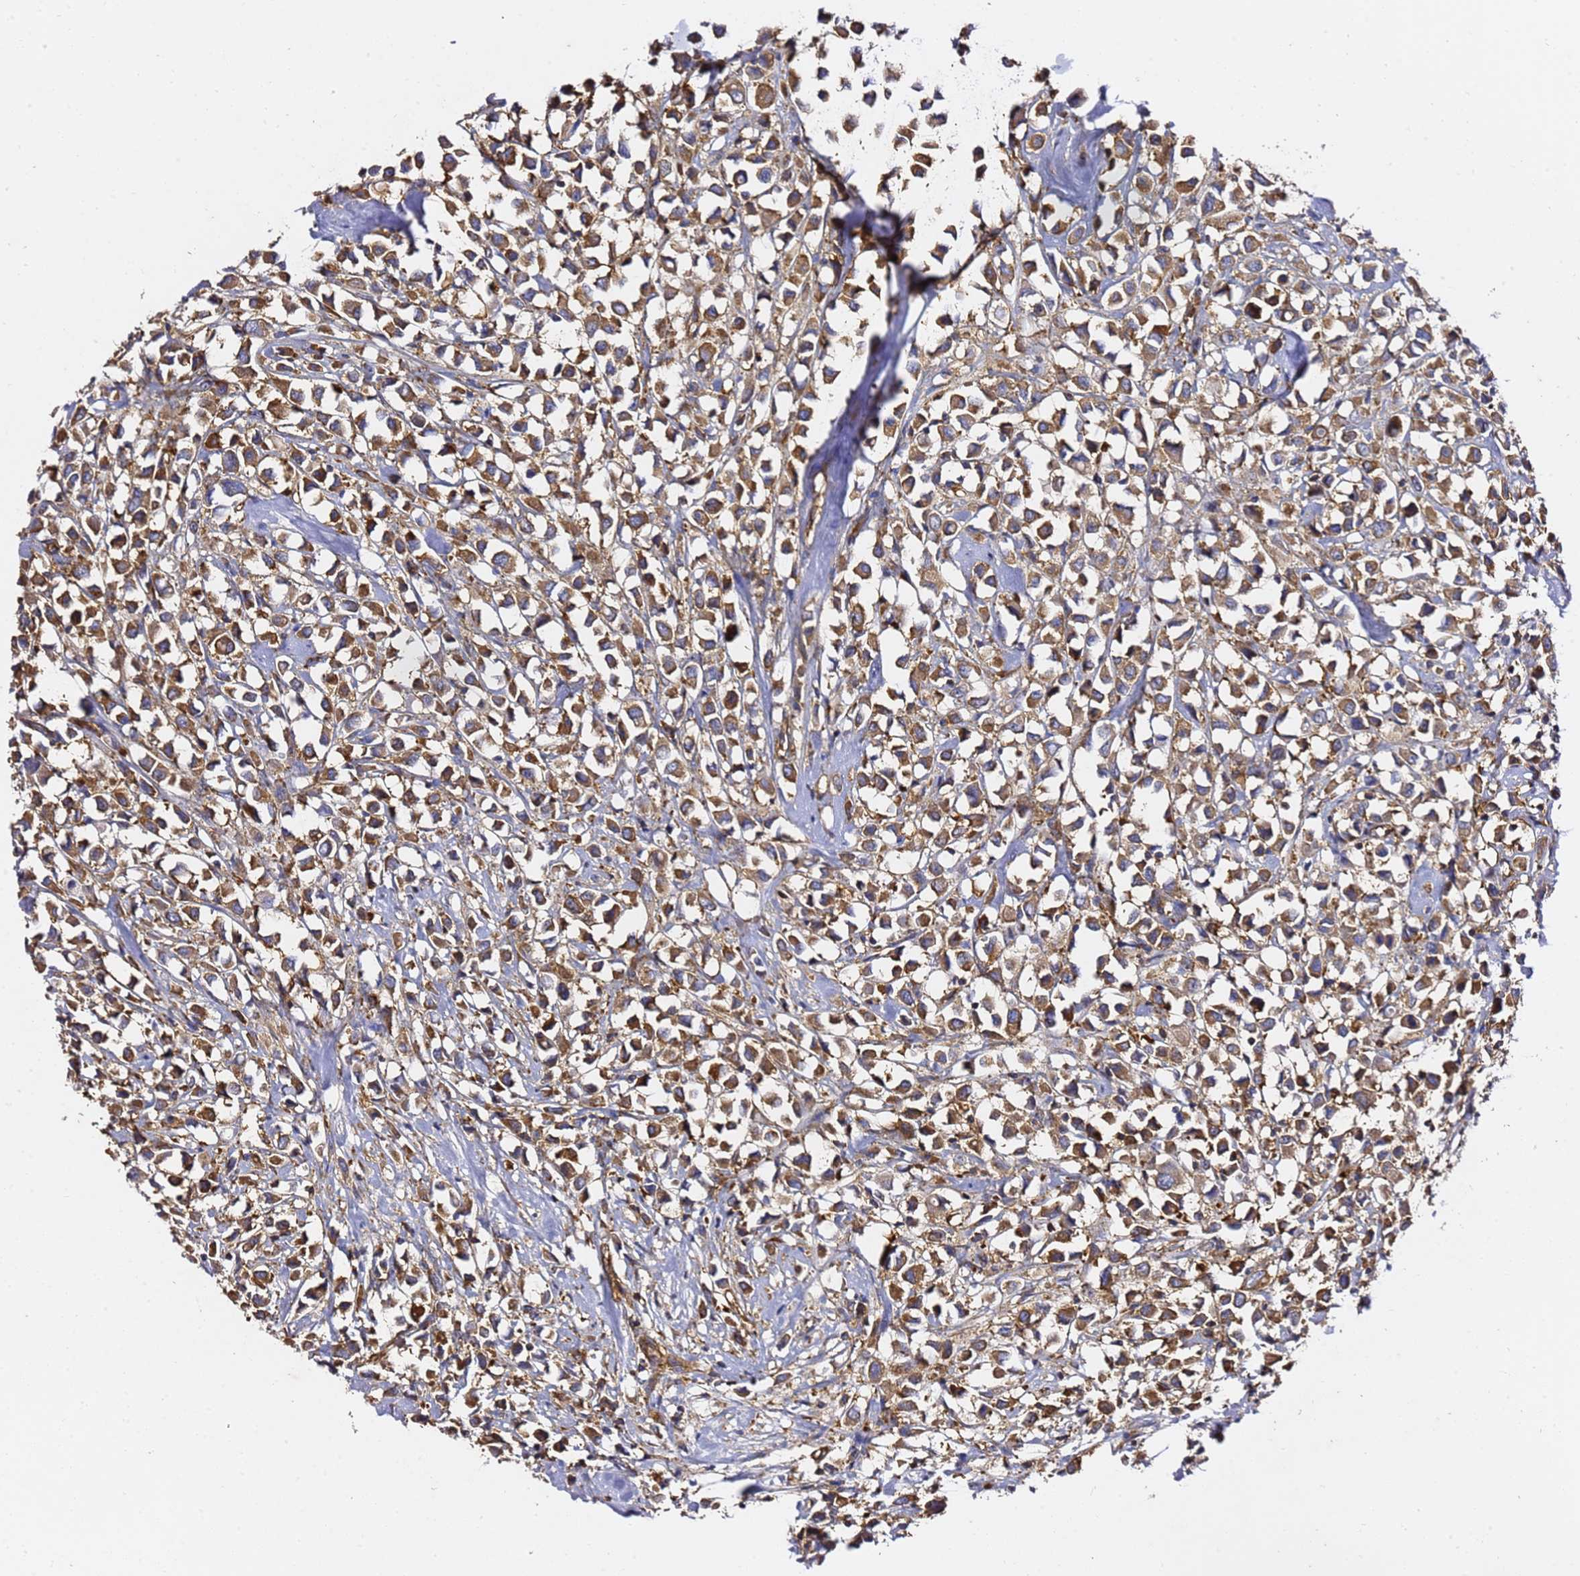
{"staining": {"intensity": "strong", "quantity": ">75%", "location": "cytoplasmic/membranous"}, "tissue": "breast cancer", "cell_type": "Tumor cells", "image_type": "cancer", "snomed": [{"axis": "morphology", "description": "Duct carcinoma"}, {"axis": "topography", "description": "Breast"}], "caption": "A photomicrograph showing strong cytoplasmic/membranous staining in about >75% of tumor cells in breast cancer, as visualized by brown immunohistochemical staining.", "gene": "TPST1", "patient": {"sex": "female", "age": 61}}